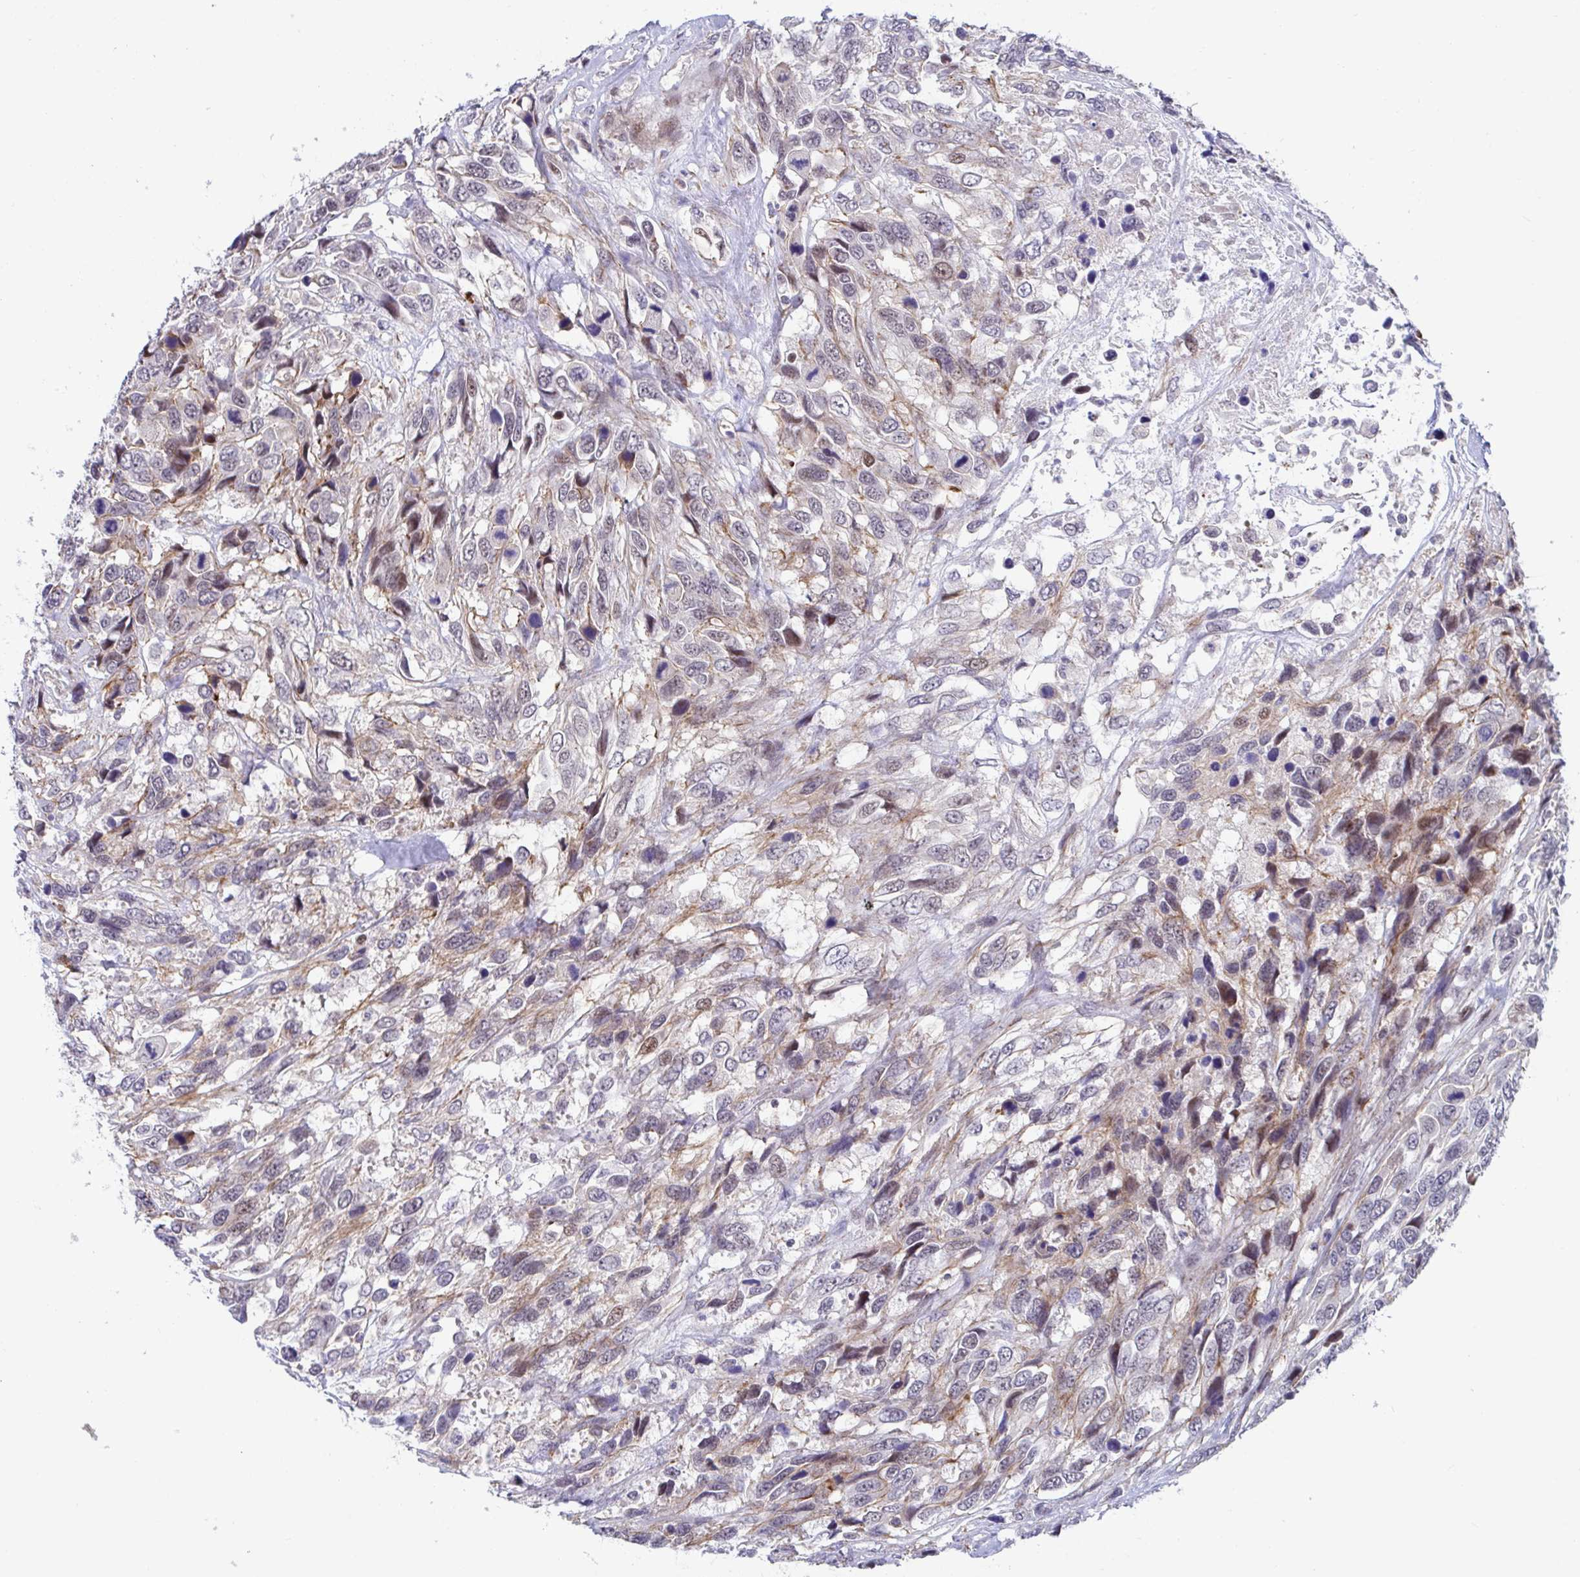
{"staining": {"intensity": "weak", "quantity": "25%-75%", "location": "cytoplasmic/membranous,nuclear"}, "tissue": "urothelial cancer", "cell_type": "Tumor cells", "image_type": "cancer", "snomed": [{"axis": "morphology", "description": "Urothelial carcinoma, High grade"}, {"axis": "topography", "description": "Urinary bladder"}], "caption": "The immunohistochemical stain highlights weak cytoplasmic/membranous and nuclear positivity in tumor cells of high-grade urothelial carcinoma tissue. (Stains: DAB in brown, nuclei in blue, Microscopy: brightfield microscopy at high magnification).", "gene": "WDR72", "patient": {"sex": "female", "age": 70}}